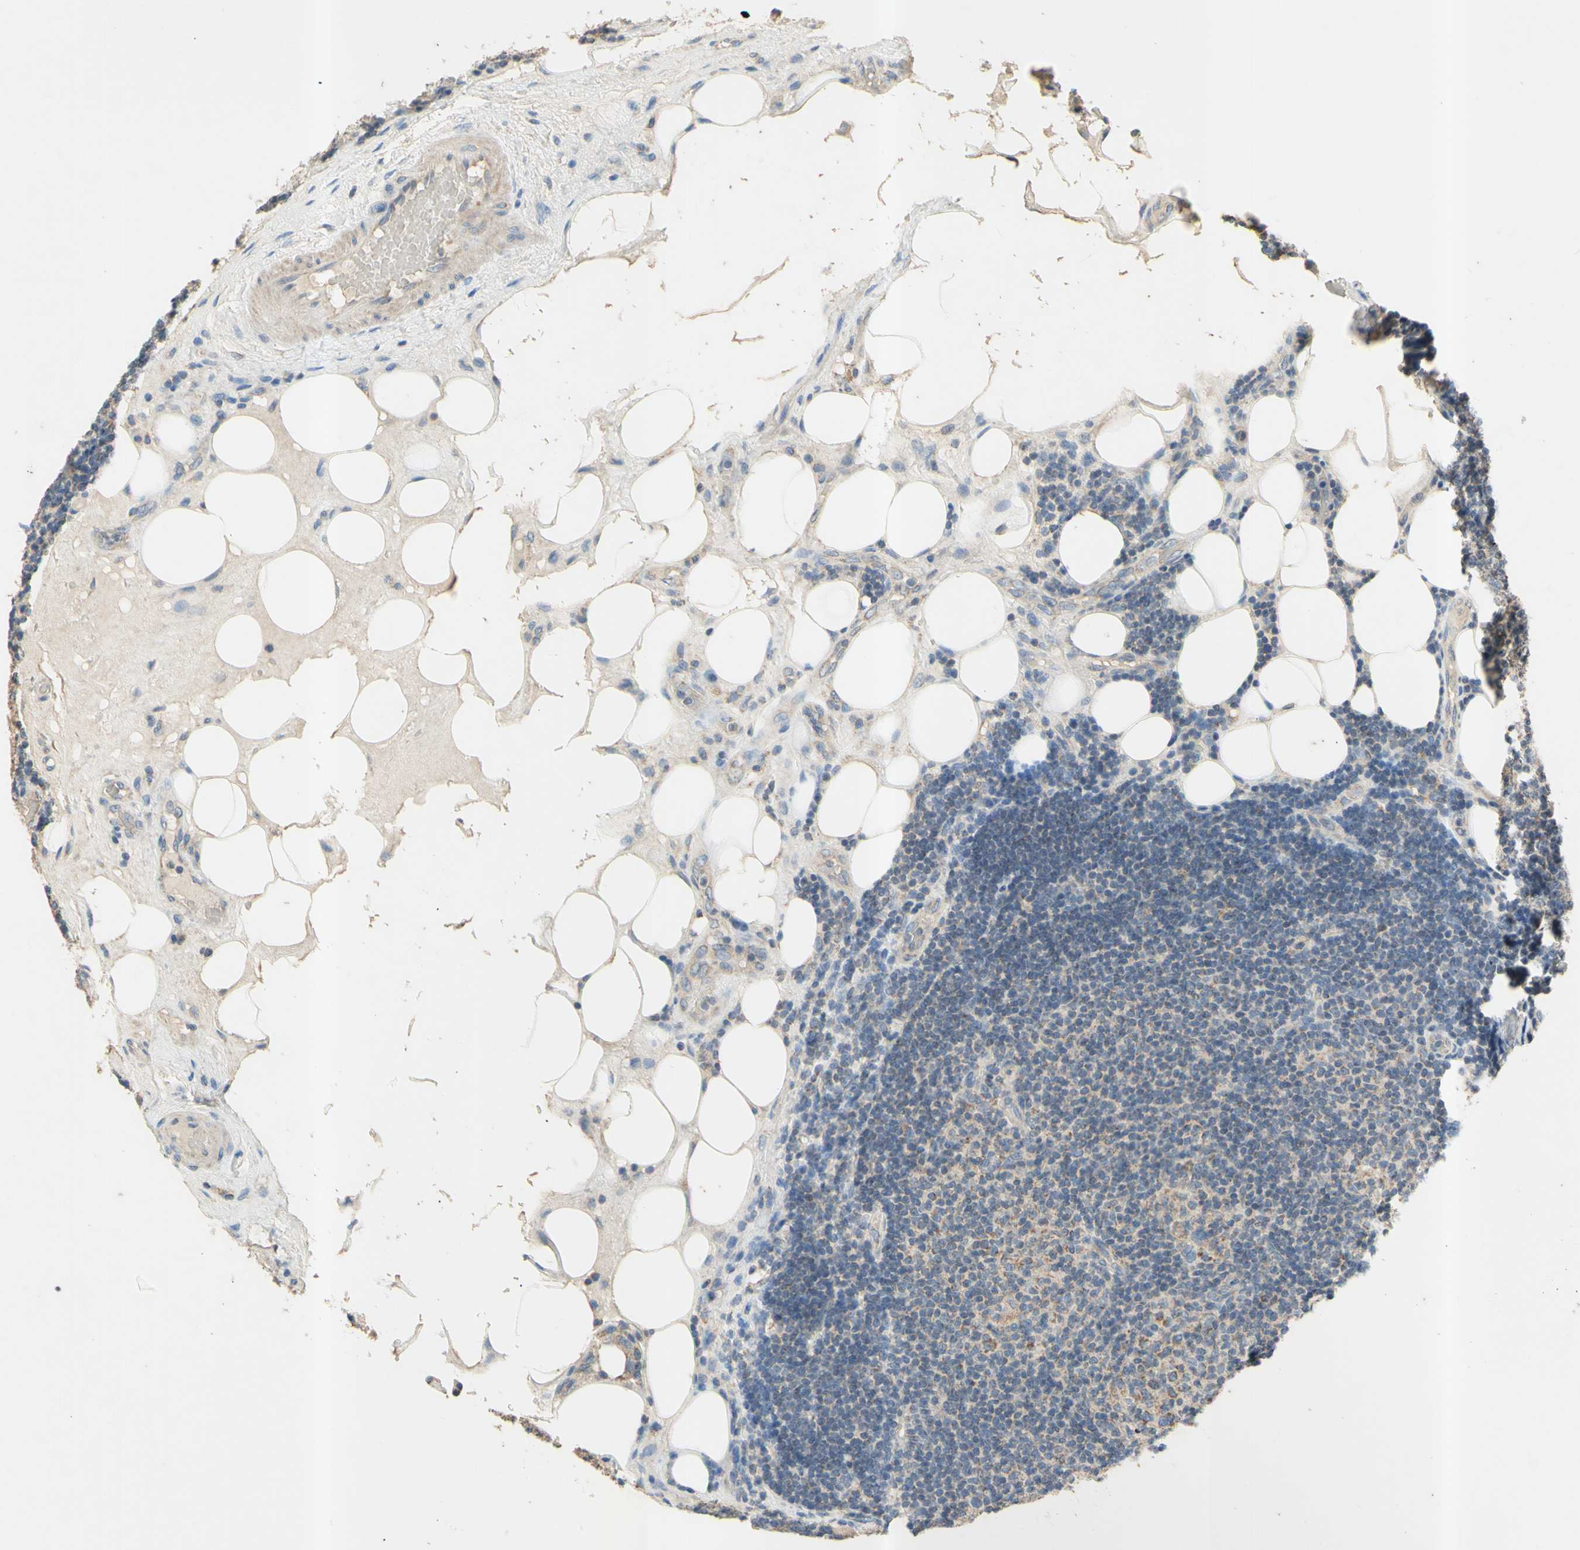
{"staining": {"intensity": "weak", "quantity": "25%-75%", "location": "cytoplasmic/membranous"}, "tissue": "lymphoma", "cell_type": "Tumor cells", "image_type": "cancer", "snomed": [{"axis": "morphology", "description": "Malignant lymphoma, non-Hodgkin's type, Low grade"}, {"axis": "topography", "description": "Lymph node"}], "caption": "Approximately 25%-75% of tumor cells in malignant lymphoma, non-Hodgkin's type (low-grade) display weak cytoplasmic/membranous protein staining as visualized by brown immunohistochemical staining.", "gene": "PTGIS", "patient": {"sex": "male", "age": 83}}